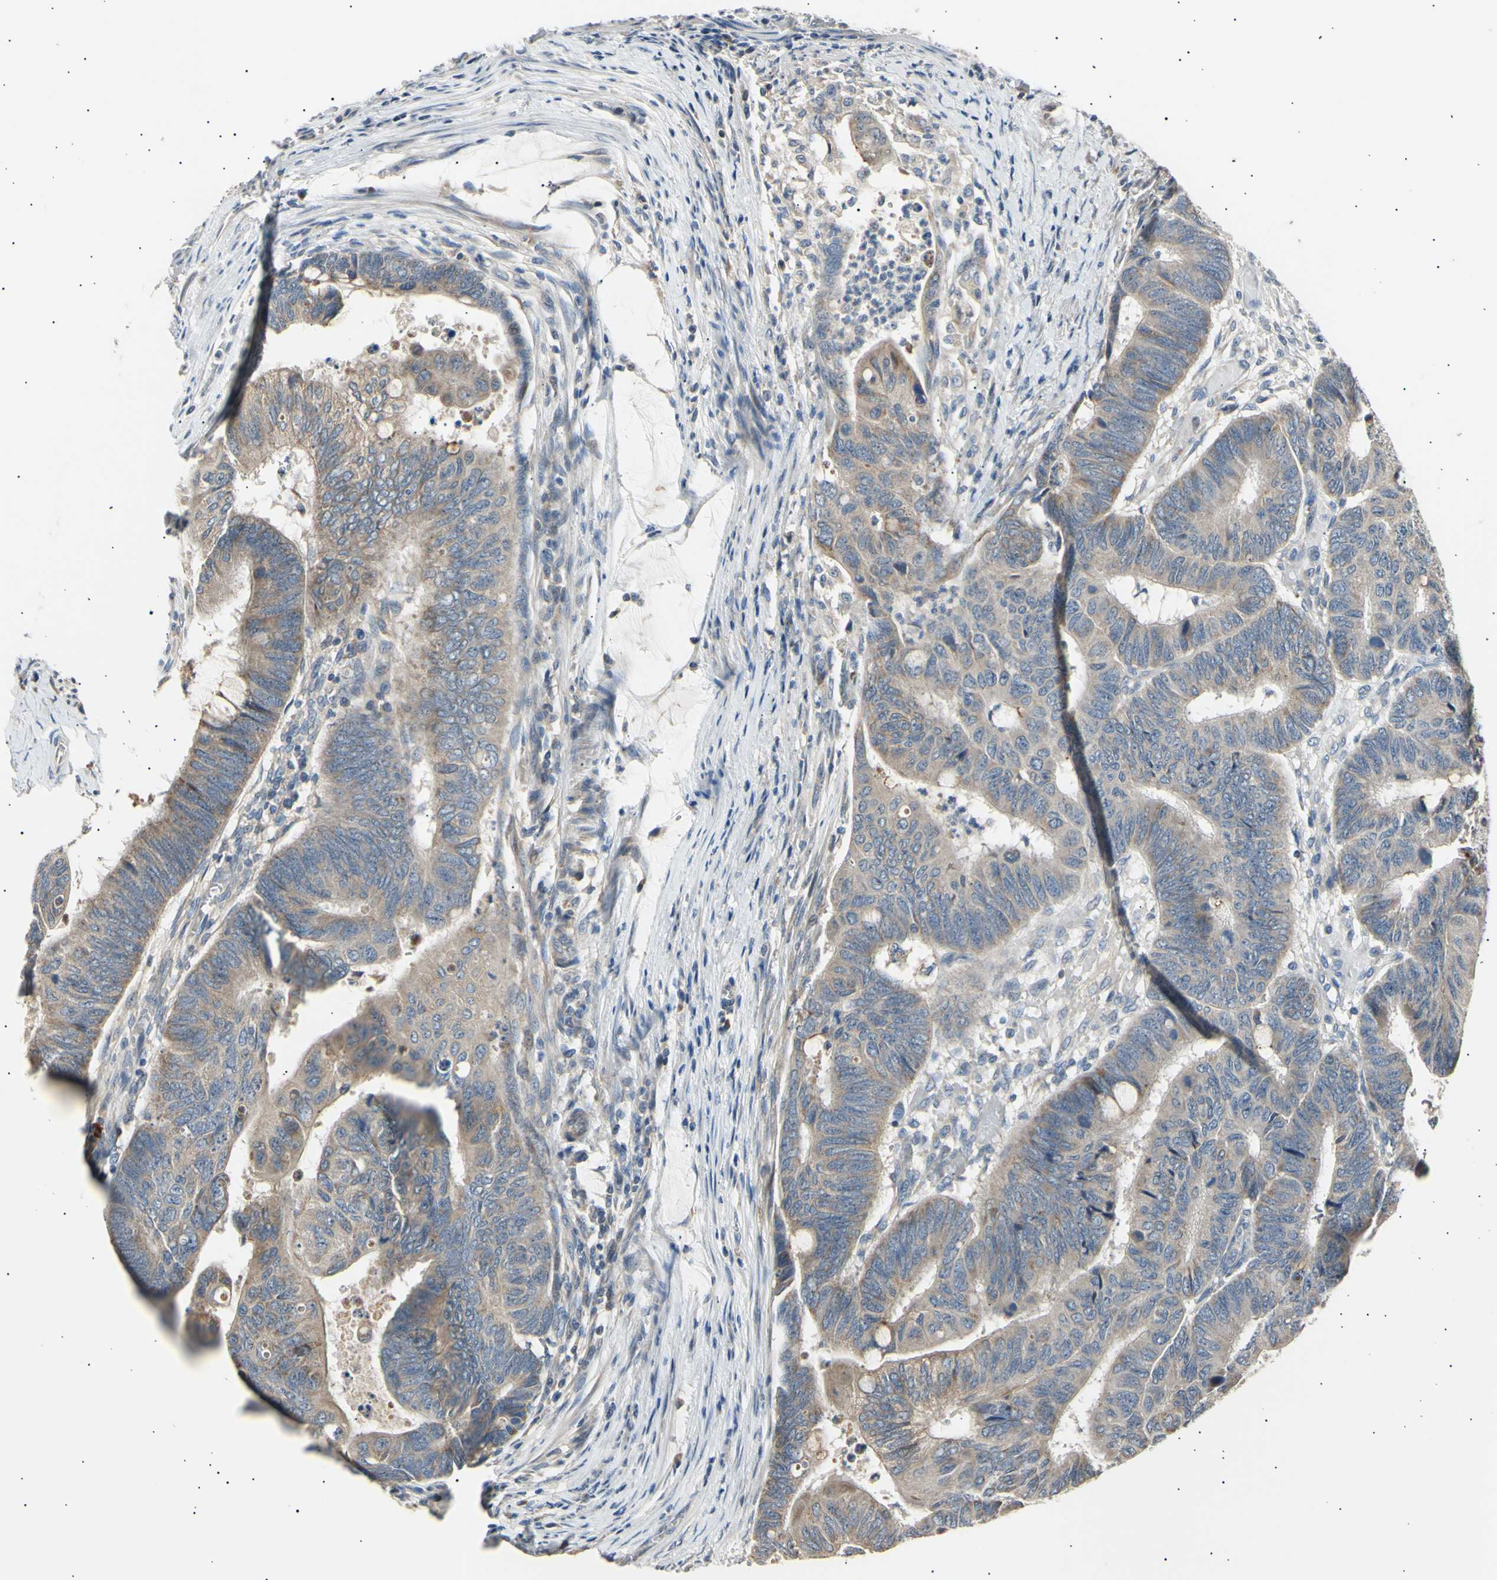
{"staining": {"intensity": "moderate", "quantity": ">75%", "location": "cytoplasmic/membranous"}, "tissue": "colorectal cancer", "cell_type": "Tumor cells", "image_type": "cancer", "snomed": [{"axis": "morphology", "description": "Normal tissue, NOS"}, {"axis": "morphology", "description": "Adenocarcinoma, NOS"}, {"axis": "topography", "description": "Rectum"}, {"axis": "topography", "description": "Peripheral nerve tissue"}], "caption": "Approximately >75% of tumor cells in colorectal adenocarcinoma exhibit moderate cytoplasmic/membranous protein staining as visualized by brown immunohistochemical staining.", "gene": "ITGA6", "patient": {"sex": "male", "age": 92}}